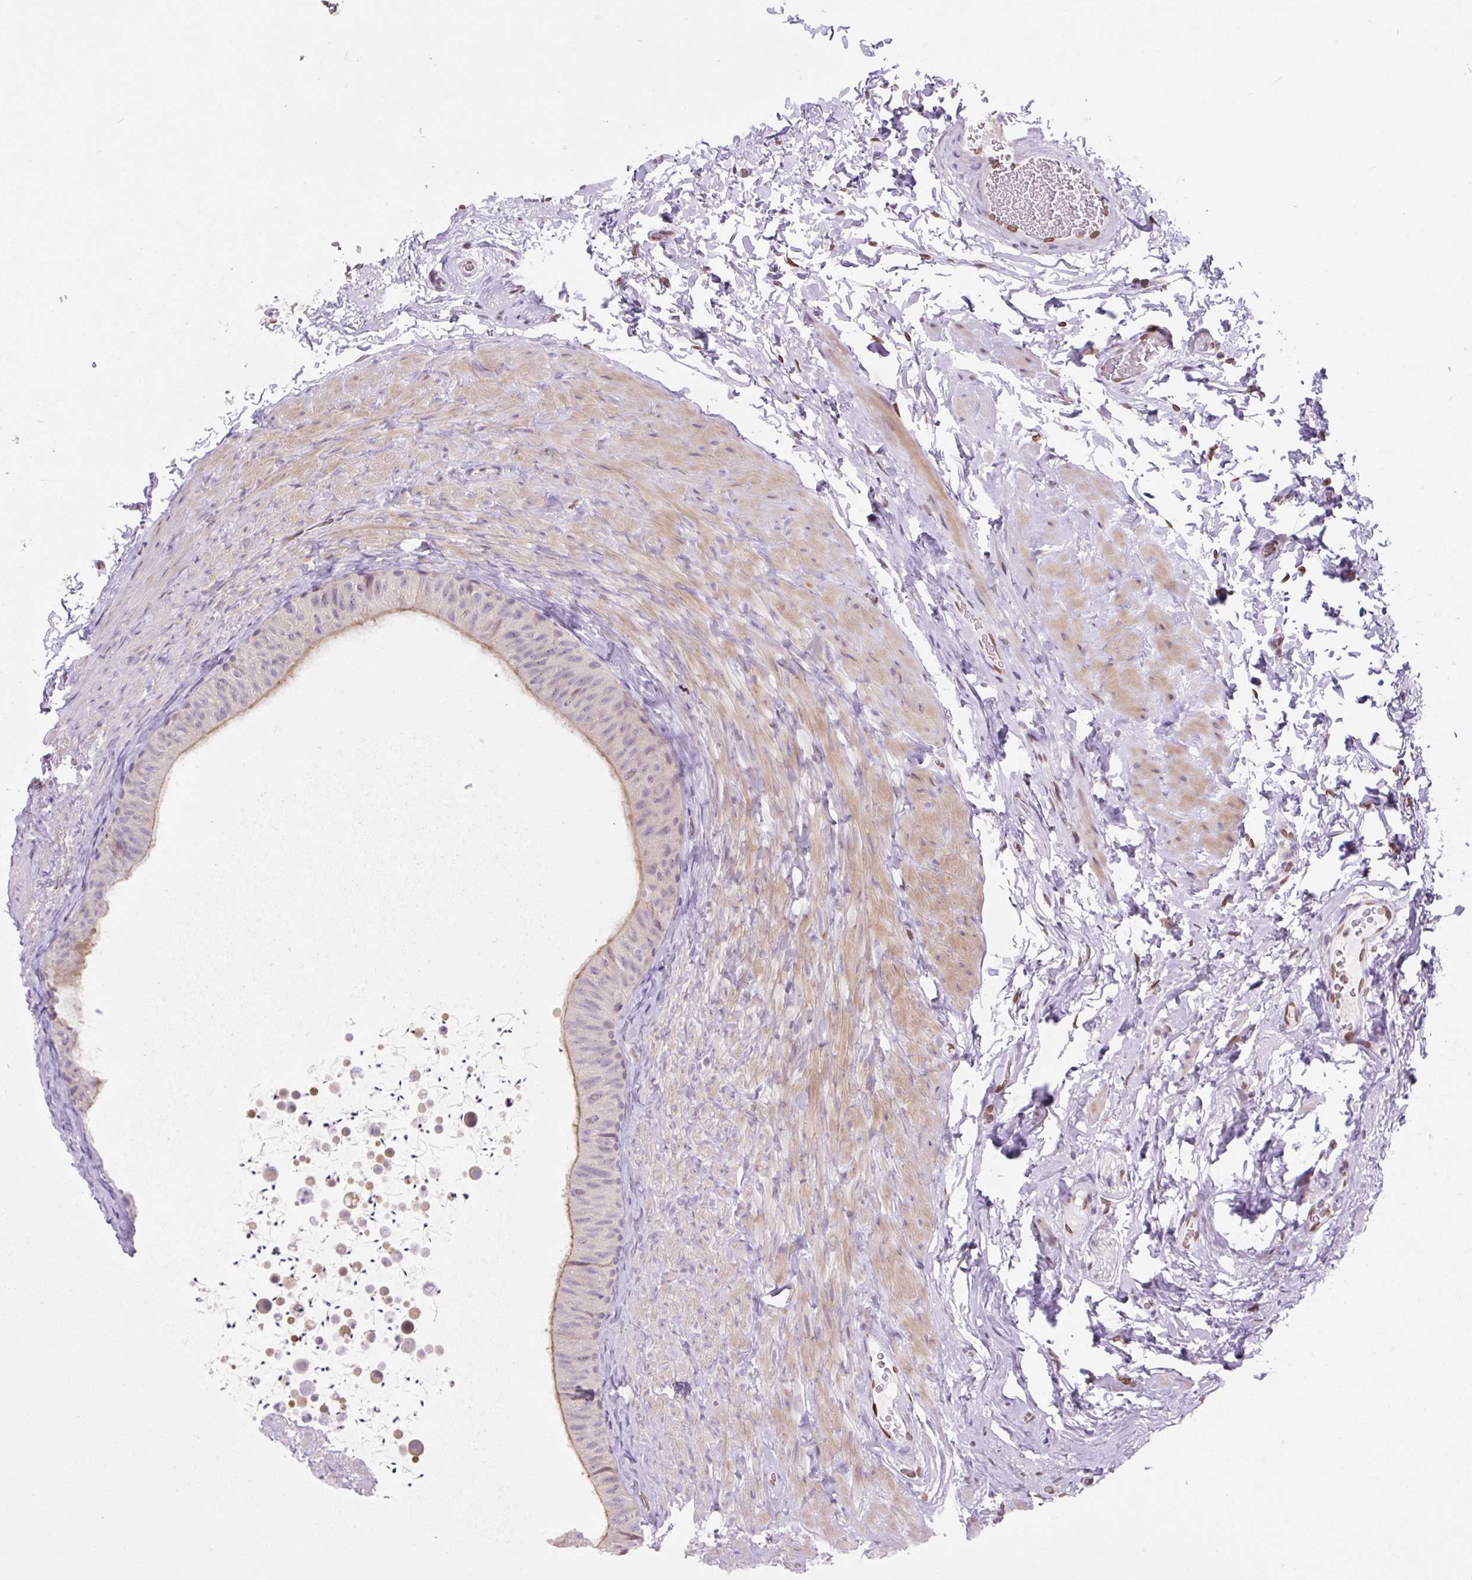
{"staining": {"intensity": "moderate", "quantity": "<25%", "location": "cytoplasmic/membranous"}, "tissue": "epididymis", "cell_type": "Glandular cells", "image_type": "normal", "snomed": [{"axis": "morphology", "description": "Normal tissue, NOS"}, {"axis": "topography", "description": "Epididymis, spermatic cord, NOS"}, {"axis": "topography", "description": "Epididymis"}], "caption": "Glandular cells demonstrate low levels of moderate cytoplasmic/membranous expression in approximately <25% of cells in unremarkable human epididymis. (brown staining indicates protein expression, while blue staining denotes nuclei).", "gene": "SYNE3", "patient": {"sex": "male", "age": 31}}